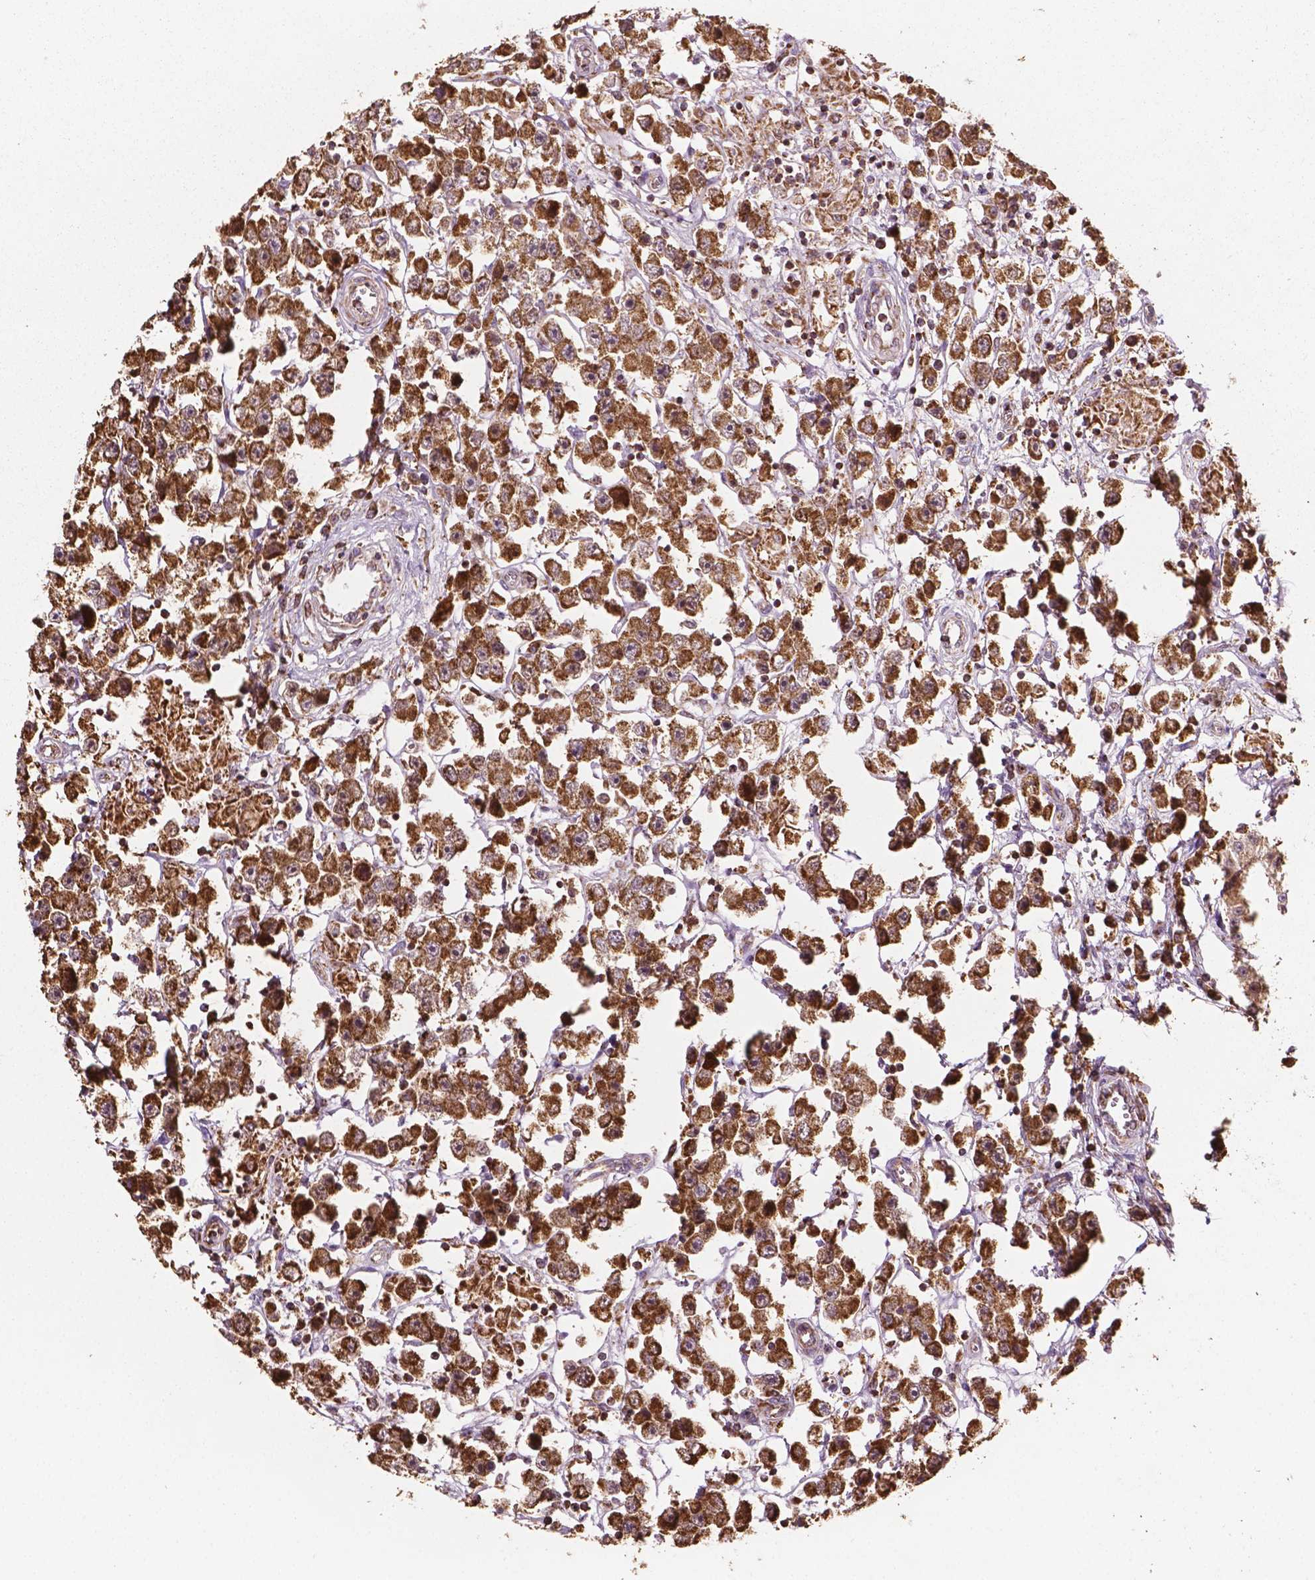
{"staining": {"intensity": "moderate", "quantity": ">75%", "location": "cytoplasmic/membranous"}, "tissue": "testis cancer", "cell_type": "Tumor cells", "image_type": "cancer", "snomed": [{"axis": "morphology", "description": "Seminoma, NOS"}, {"axis": "topography", "description": "Testis"}], "caption": "Immunohistochemical staining of testis cancer (seminoma) exhibits moderate cytoplasmic/membranous protein positivity in about >75% of tumor cells.", "gene": "HS3ST3A1", "patient": {"sex": "male", "age": 45}}